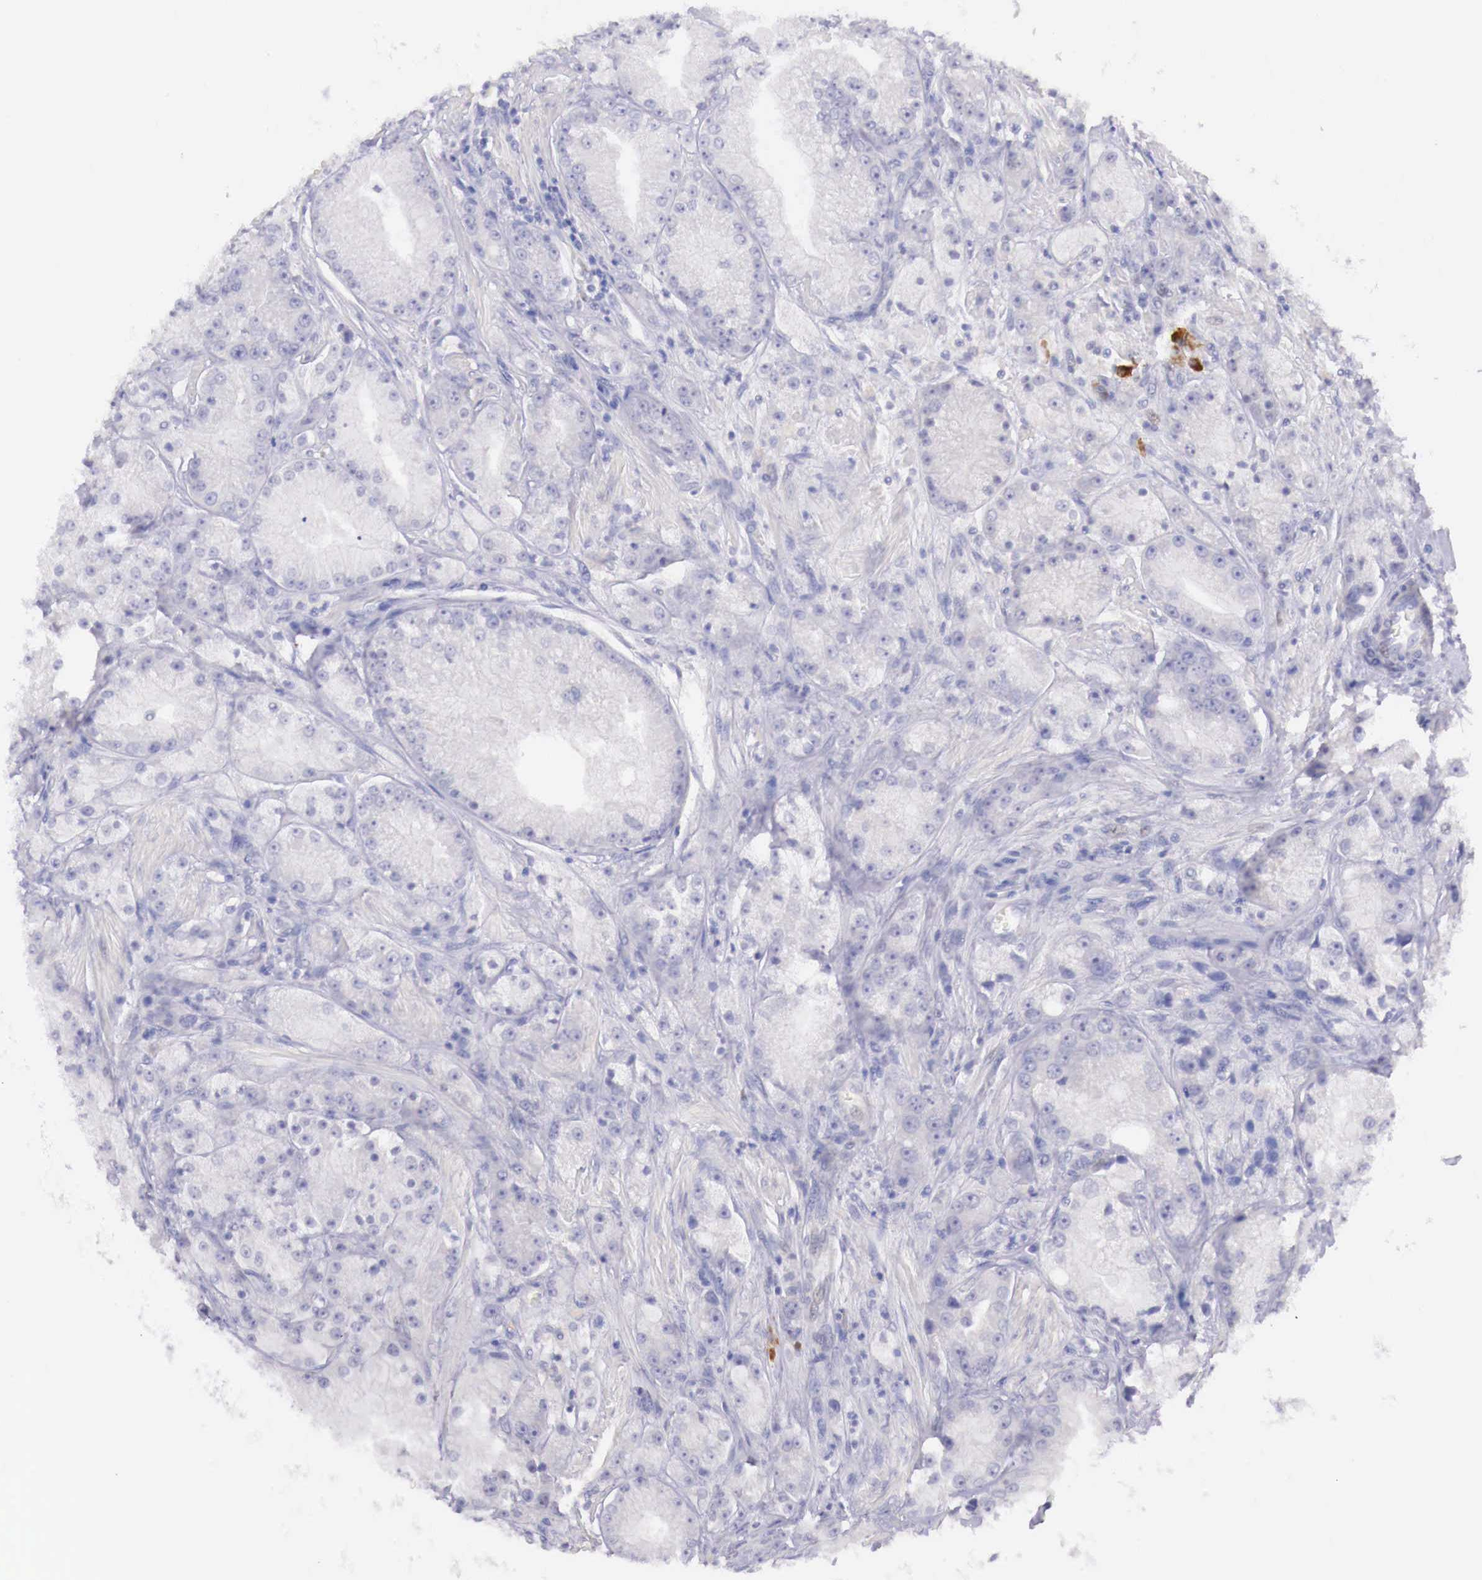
{"staining": {"intensity": "negative", "quantity": "none", "location": "none"}, "tissue": "prostate cancer", "cell_type": "Tumor cells", "image_type": "cancer", "snomed": [{"axis": "morphology", "description": "Adenocarcinoma, Medium grade"}, {"axis": "topography", "description": "Prostate"}], "caption": "Protein analysis of prostate adenocarcinoma (medium-grade) demonstrates no significant positivity in tumor cells.", "gene": "BCL6", "patient": {"sex": "male", "age": 72}}